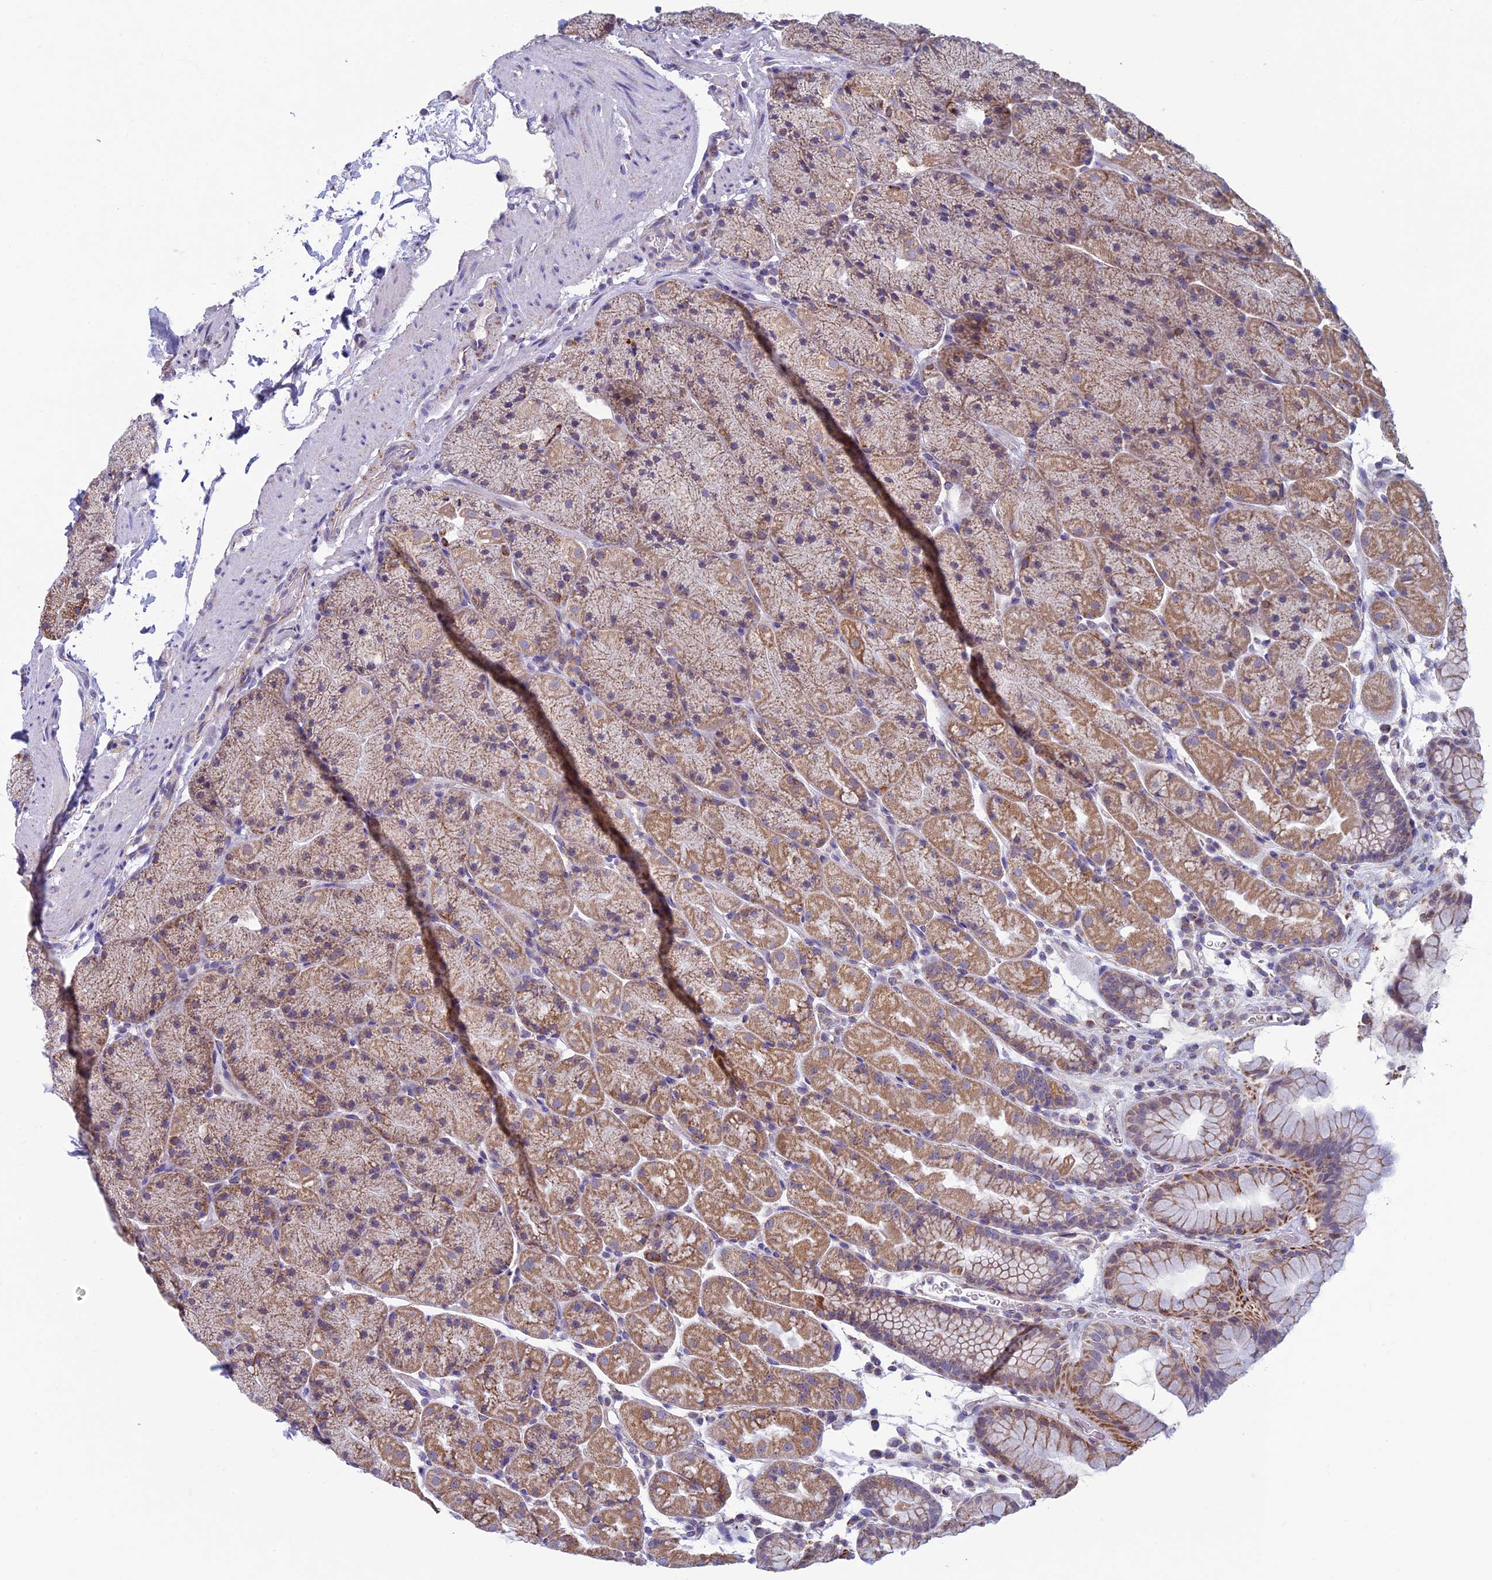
{"staining": {"intensity": "moderate", "quantity": ">75%", "location": "cytoplasmic/membranous"}, "tissue": "stomach", "cell_type": "Glandular cells", "image_type": "normal", "snomed": [{"axis": "morphology", "description": "Normal tissue, NOS"}, {"axis": "topography", "description": "Stomach, upper"}, {"axis": "topography", "description": "Stomach, lower"}], "caption": "Protein analysis of normal stomach displays moderate cytoplasmic/membranous positivity in about >75% of glandular cells. Using DAB (brown) and hematoxylin (blue) stains, captured at high magnification using brightfield microscopy.", "gene": "MFSD12", "patient": {"sex": "male", "age": 67}}